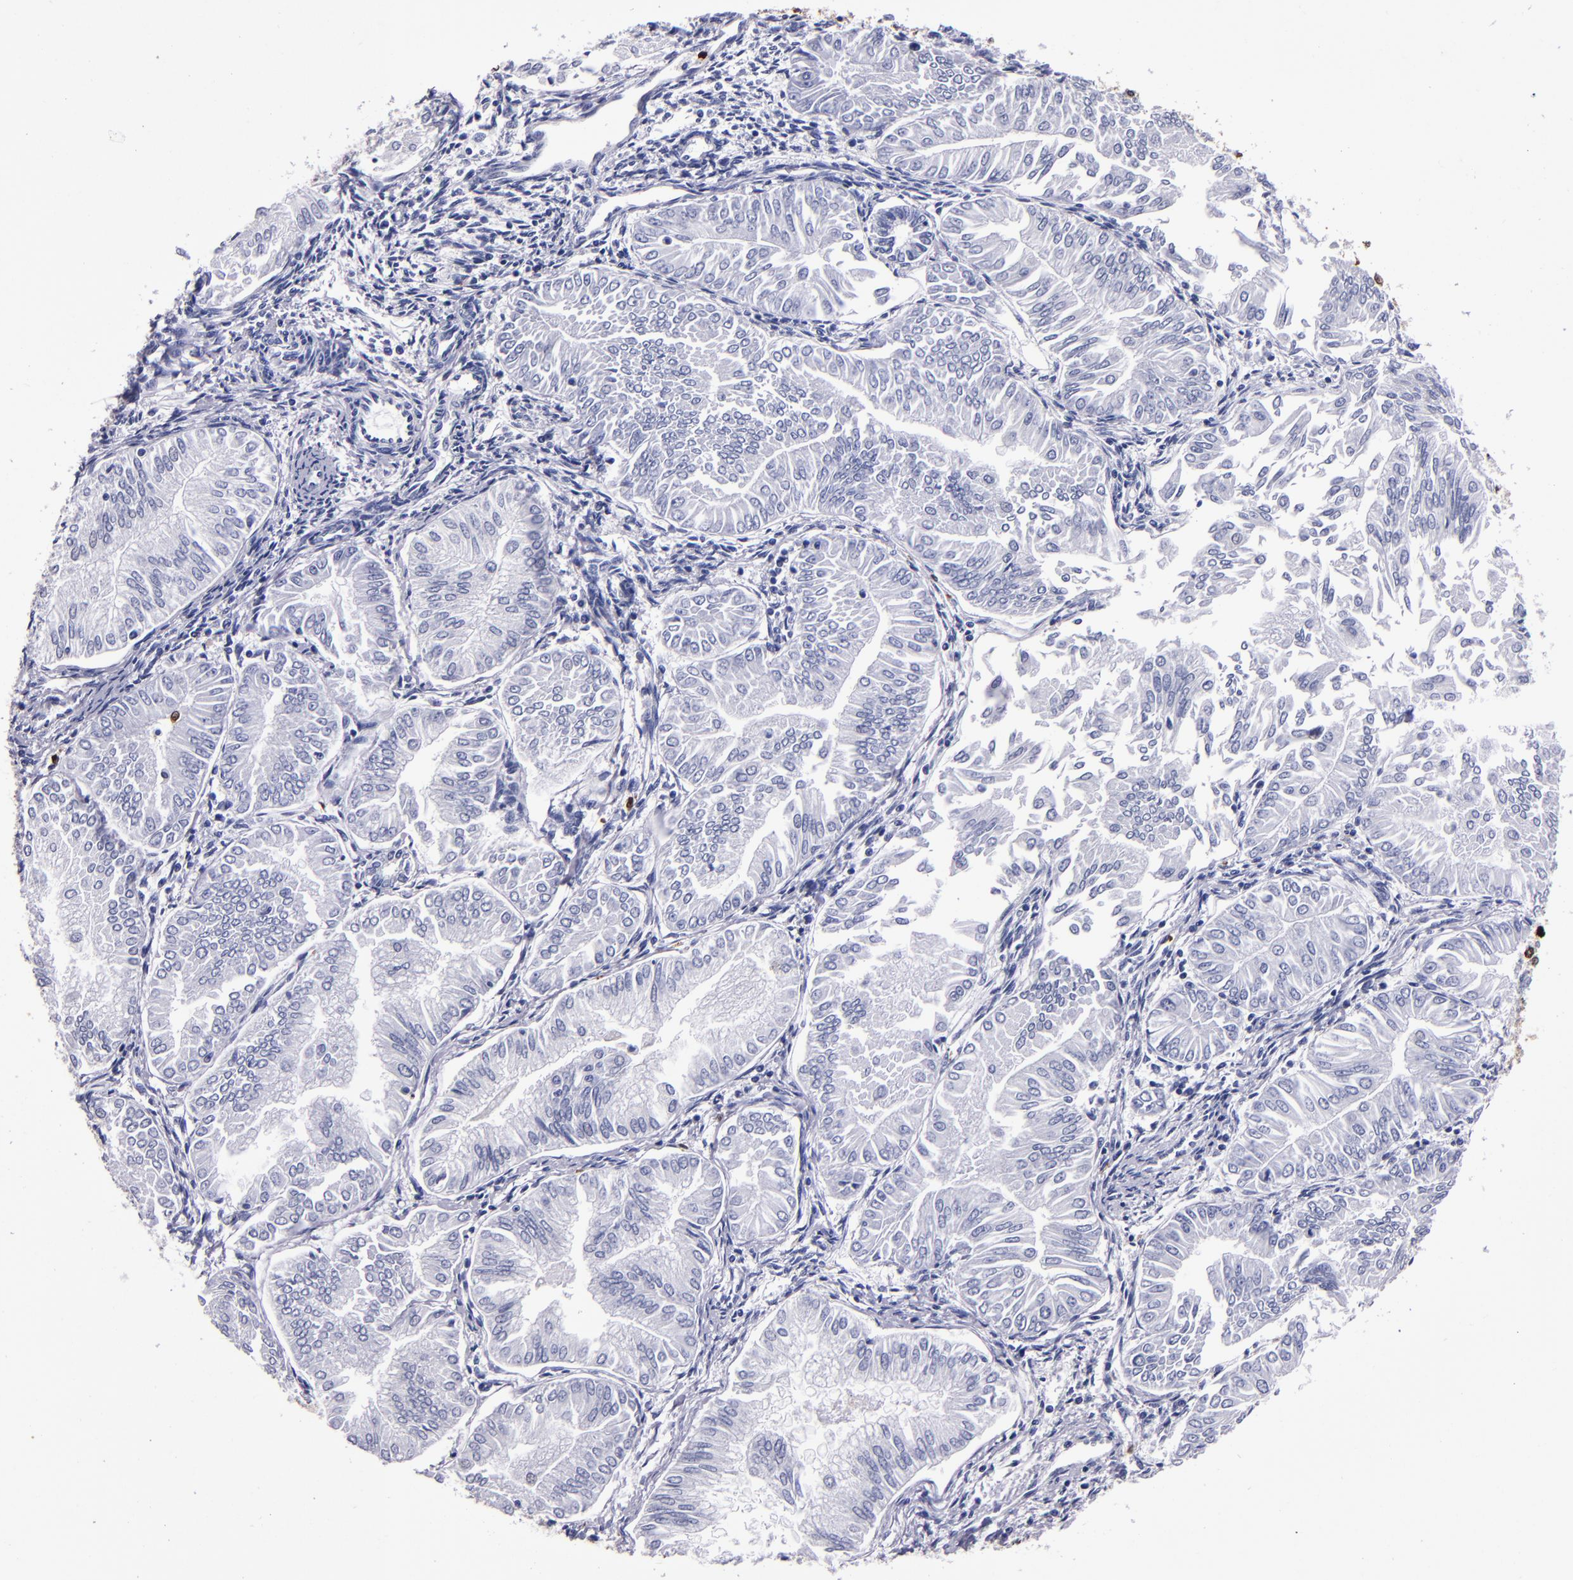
{"staining": {"intensity": "negative", "quantity": "none", "location": "none"}, "tissue": "endometrial cancer", "cell_type": "Tumor cells", "image_type": "cancer", "snomed": [{"axis": "morphology", "description": "Adenocarcinoma, NOS"}, {"axis": "topography", "description": "Endometrium"}], "caption": "Immunohistochemistry micrograph of endometrial adenocarcinoma stained for a protein (brown), which reveals no positivity in tumor cells.", "gene": "S100A8", "patient": {"sex": "female", "age": 53}}